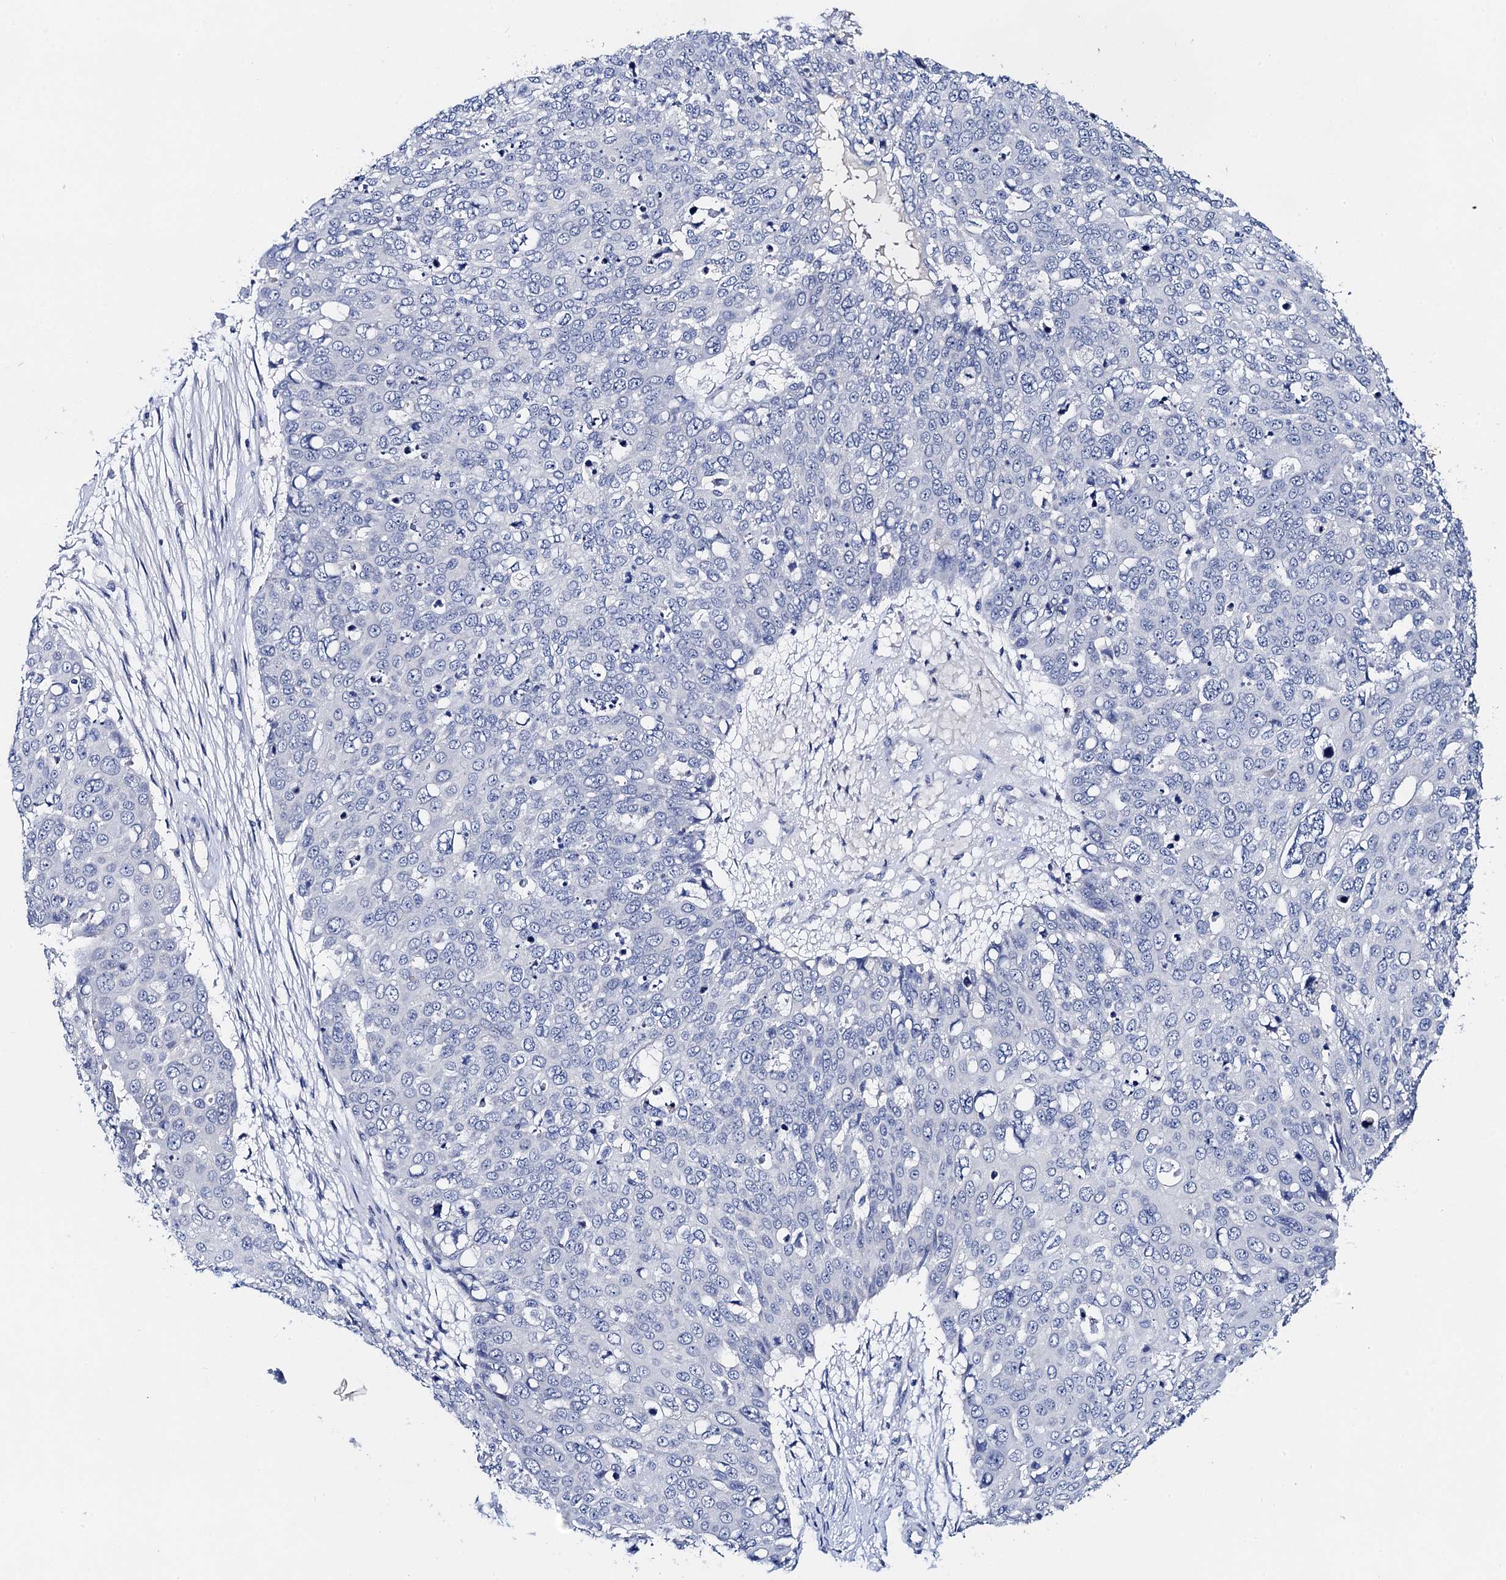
{"staining": {"intensity": "negative", "quantity": "none", "location": "none"}, "tissue": "skin cancer", "cell_type": "Tumor cells", "image_type": "cancer", "snomed": [{"axis": "morphology", "description": "Squamous cell carcinoma, NOS"}, {"axis": "topography", "description": "Skin"}], "caption": "Immunohistochemistry image of neoplastic tissue: human skin cancer stained with DAB (3,3'-diaminobenzidine) displays no significant protein expression in tumor cells.", "gene": "TMEM39B", "patient": {"sex": "male", "age": 71}}